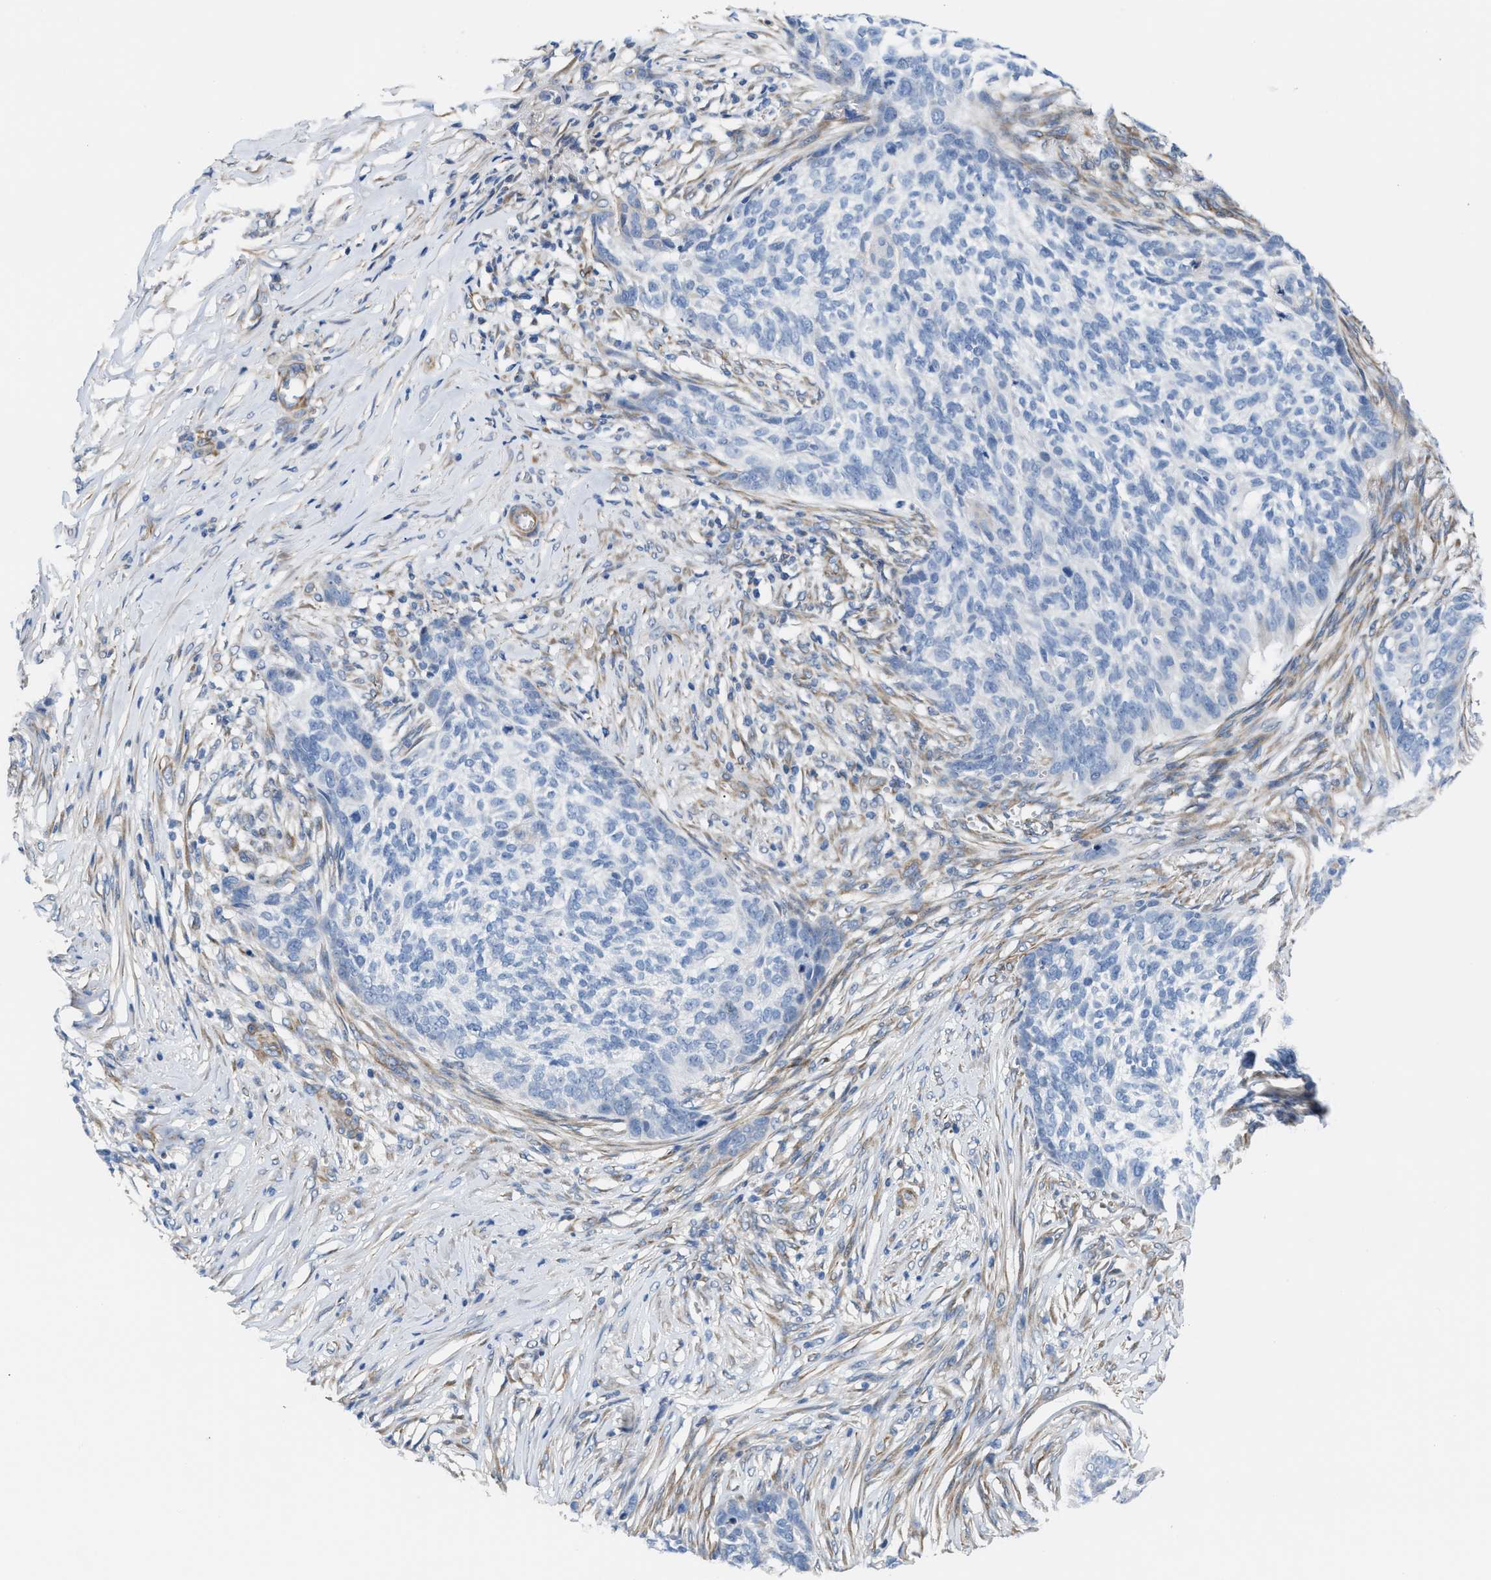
{"staining": {"intensity": "negative", "quantity": "none", "location": "none"}, "tissue": "skin cancer", "cell_type": "Tumor cells", "image_type": "cancer", "snomed": [{"axis": "morphology", "description": "Basal cell carcinoma"}, {"axis": "topography", "description": "Skin"}], "caption": "An image of skin cancer stained for a protein reveals no brown staining in tumor cells.", "gene": "TFPI", "patient": {"sex": "male", "age": 85}}